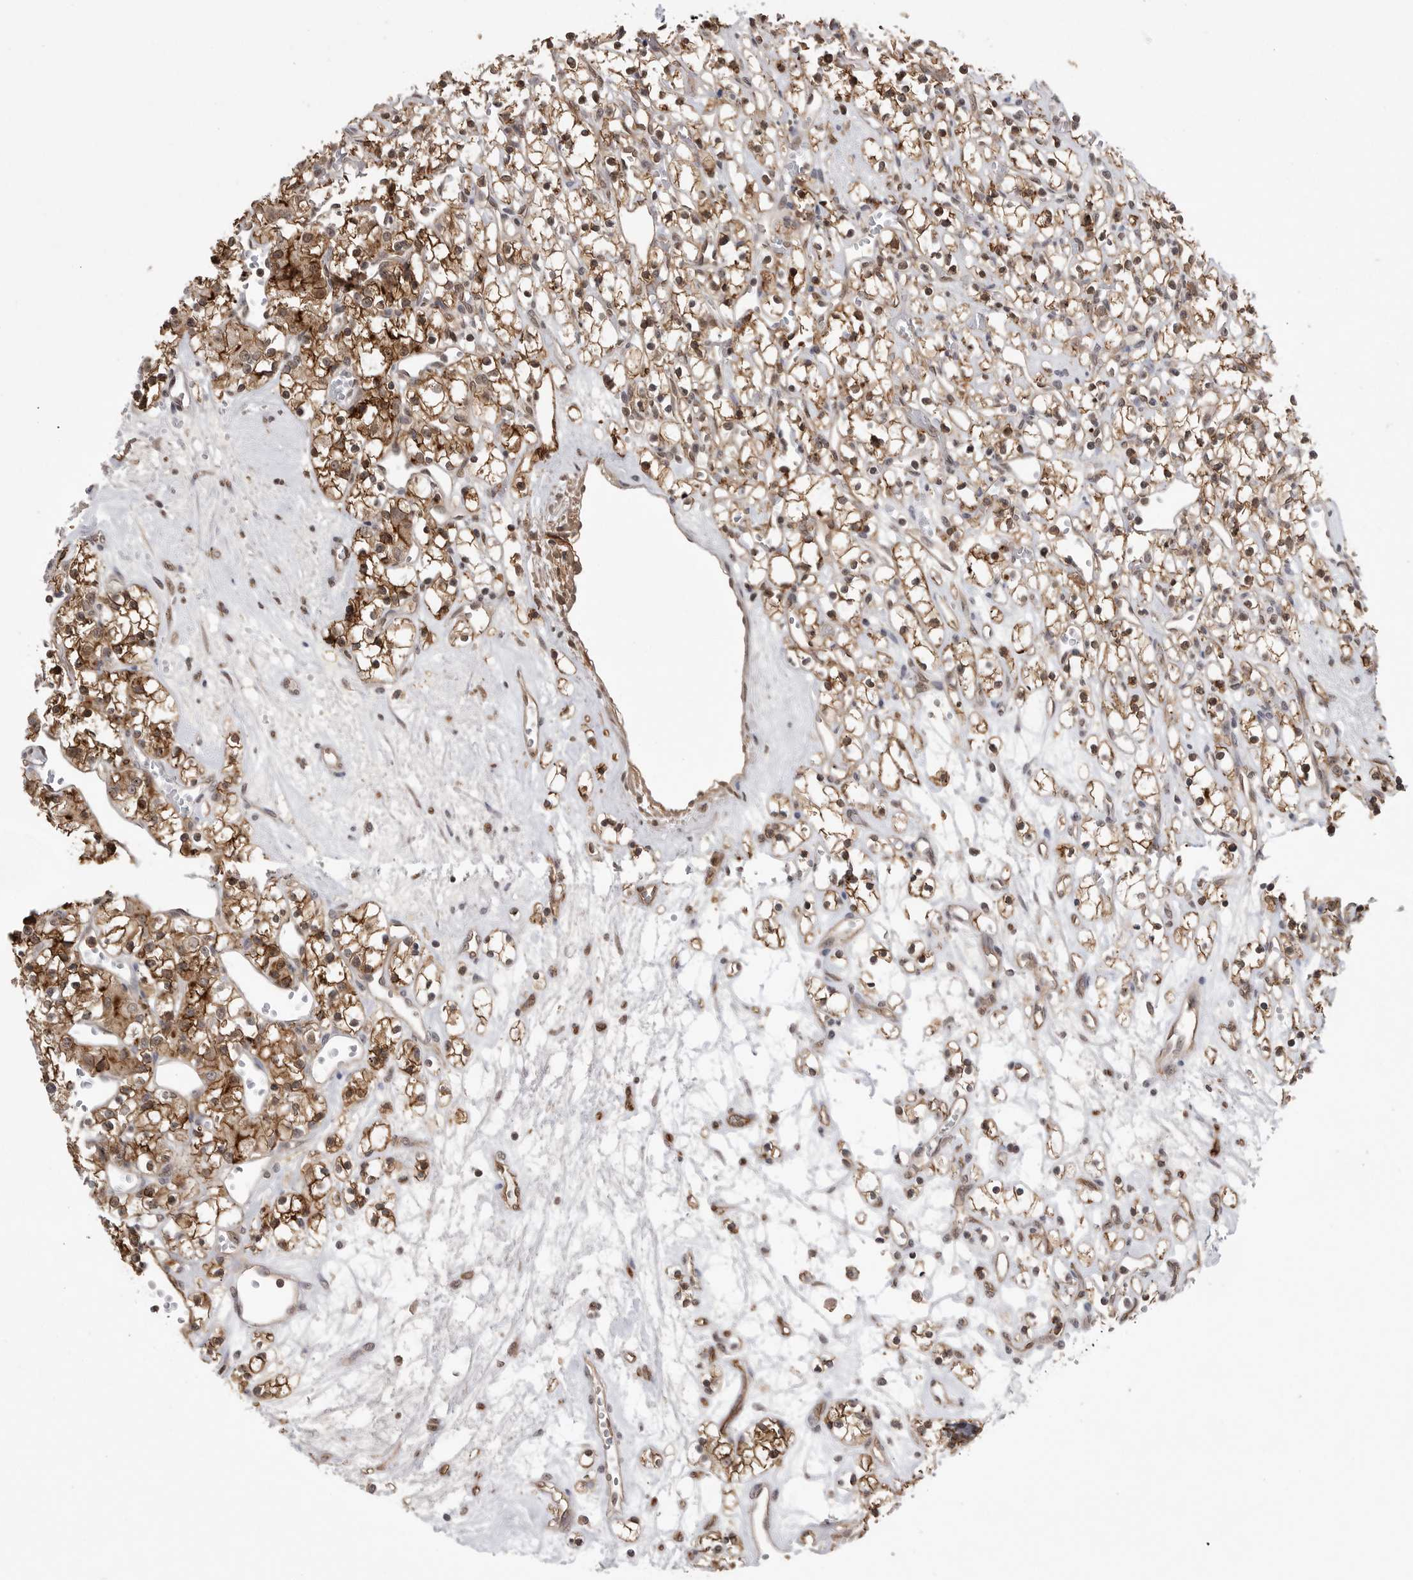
{"staining": {"intensity": "moderate", "quantity": ">75%", "location": "cytoplasmic/membranous"}, "tissue": "renal cancer", "cell_type": "Tumor cells", "image_type": "cancer", "snomed": [{"axis": "morphology", "description": "Adenocarcinoma, NOS"}, {"axis": "topography", "description": "Kidney"}], "caption": "About >75% of tumor cells in renal adenocarcinoma exhibit moderate cytoplasmic/membranous protein positivity as visualized by brown immunohistochemical staining.", "gene": "NECTIN1", "patient": {"sex": "female", "age": 59}}